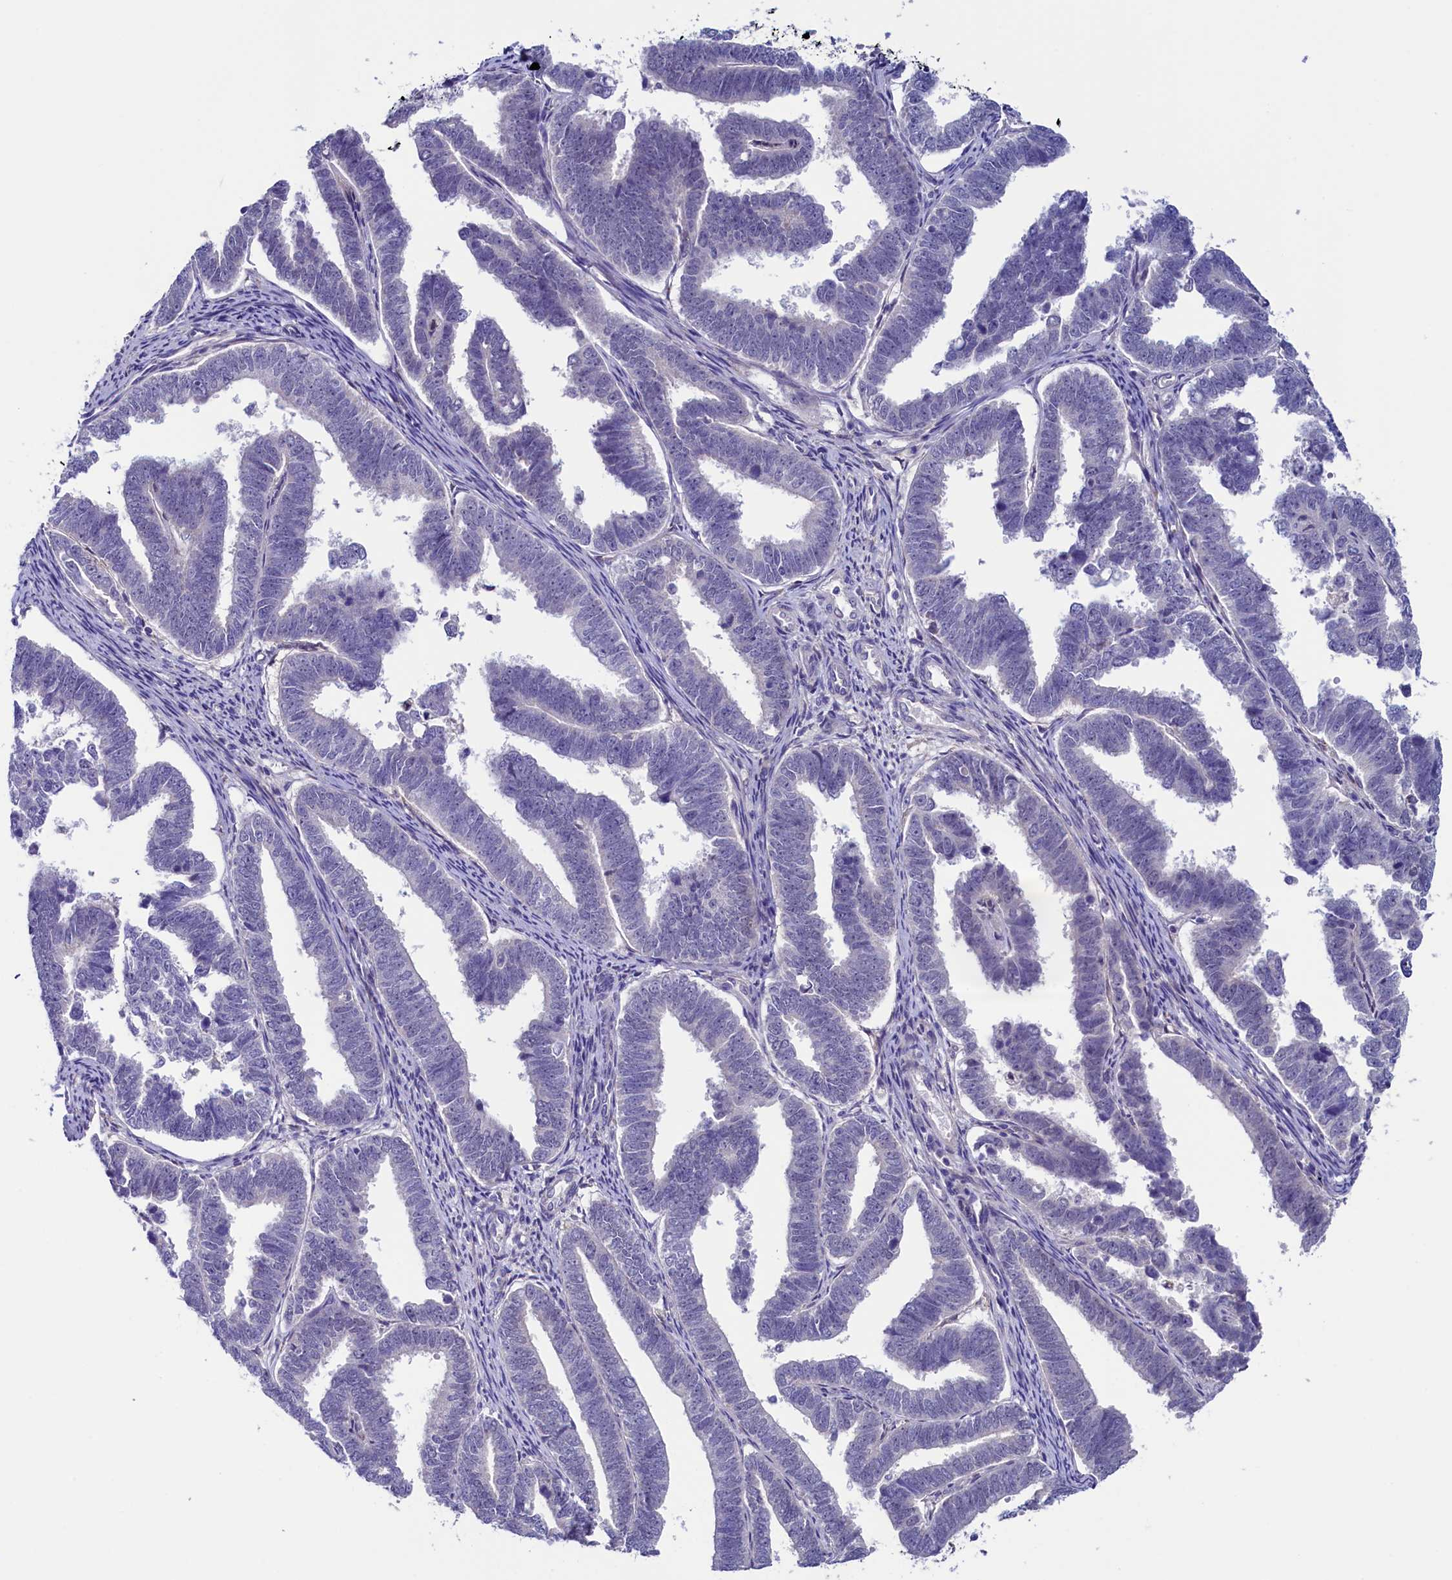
{"staining": {"intensity": "negative", "quantity": "none", "location": "none"}, "tissue": "endometrial cancer", "cell_type": "Tumor cells", "image_type": "cancer", "snomed": [{"axis": "morphology", "description": "Adenocarcinoma, NOS"}, {"axis": "topography", "description": "Endometrium"}], "caption": "Tumor cells show no significant protein staining in endometrial cancer (adenocarcinoma).", "gene": "FLYWCH2", "patient": {"sex": "female", "age": 75}}